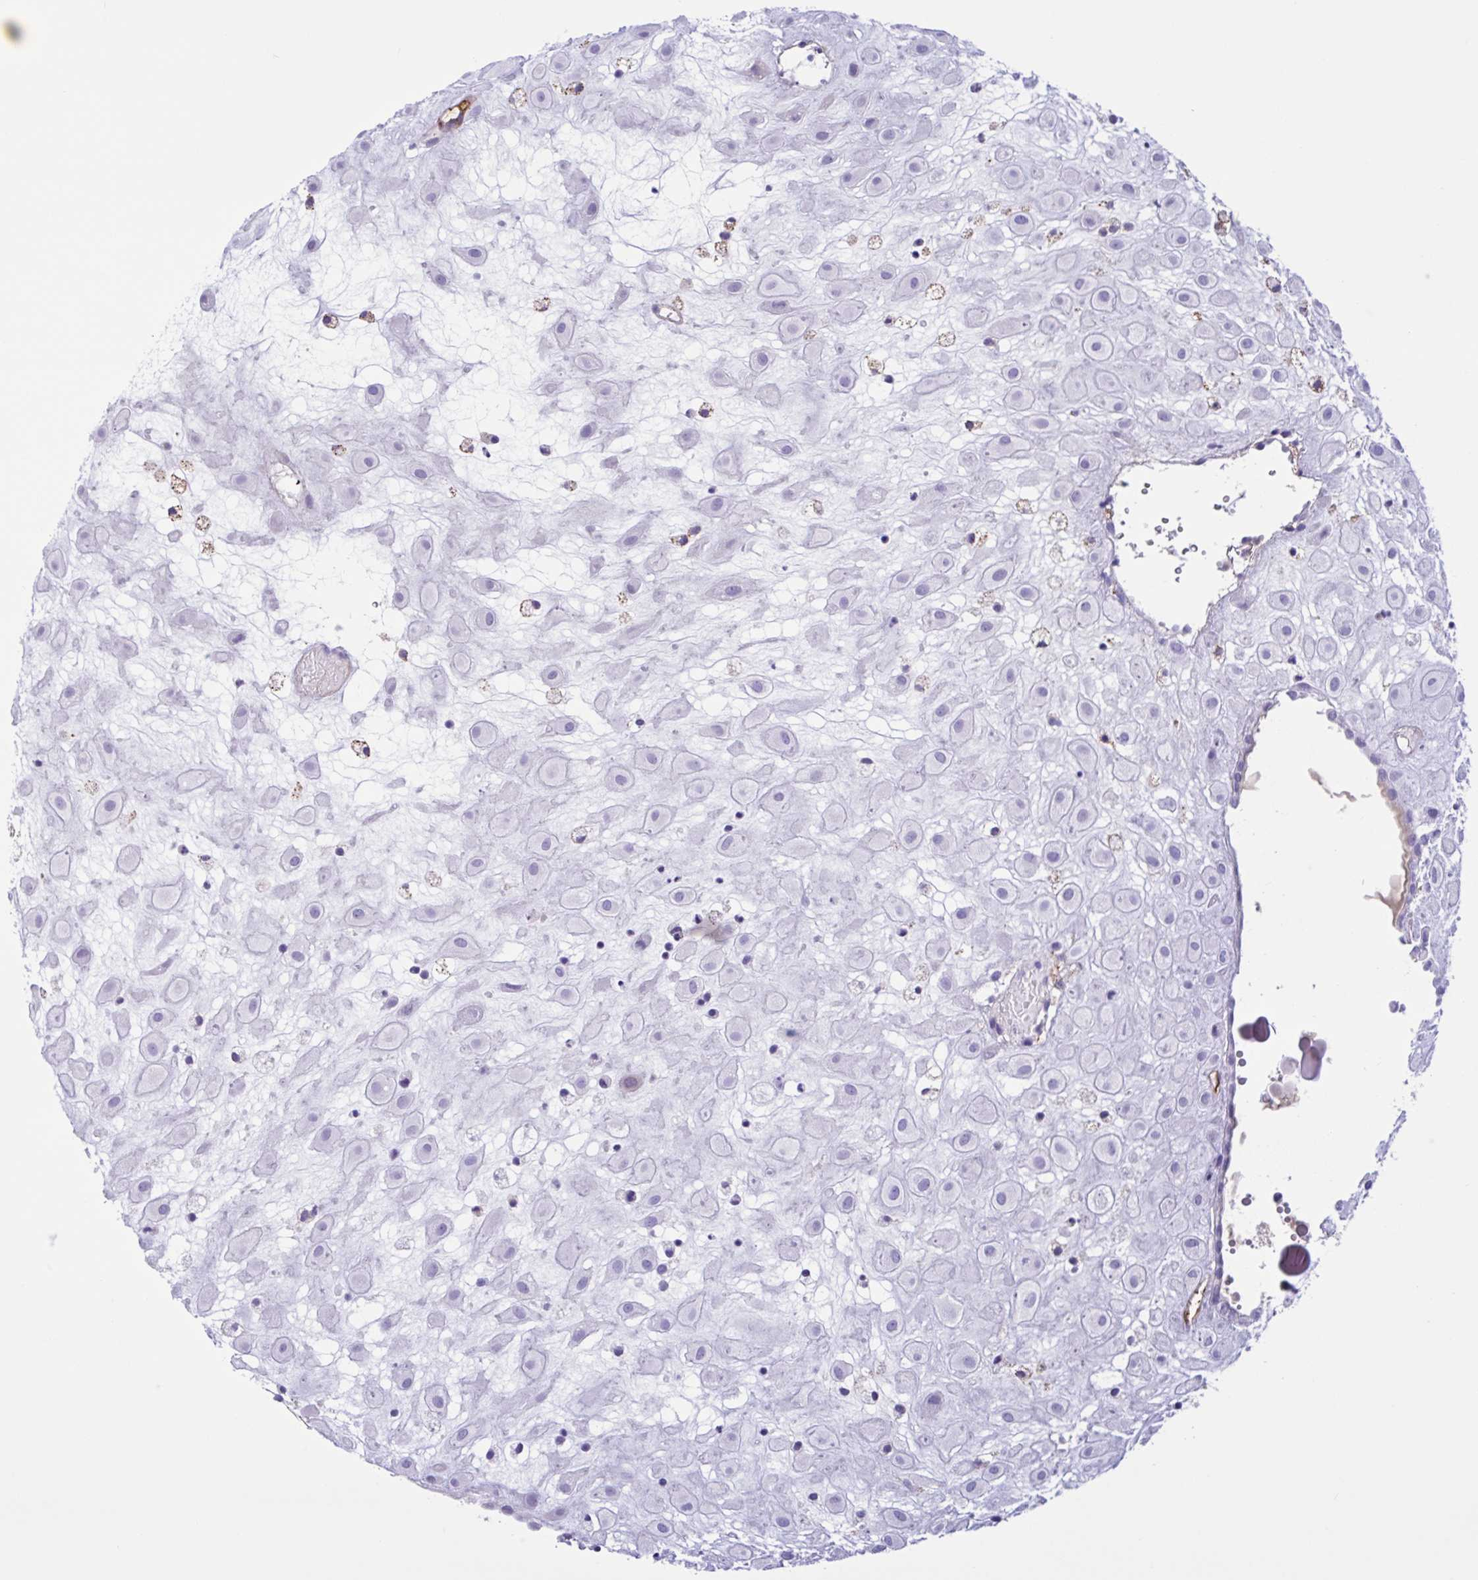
{"staining": {"intensity": "negative", "quantity": "none", "location": "none"}, "tissue": "placenta", "cell_type": "Decidual cells", "image_type": "normal", "snomed": [{"axis": "morphology", "description": "Normal tissue, NOS"}, {"axis": "topography", "description": "Placenta"}], "caption": "High power microscopy photomicrograph of an immunohistochemistry (IHC) micrograph of benign placenta, revealing no significant expression in decidual cells.", "gene": "LARGE2", "patient": {"sex": "female", "age": 24}}